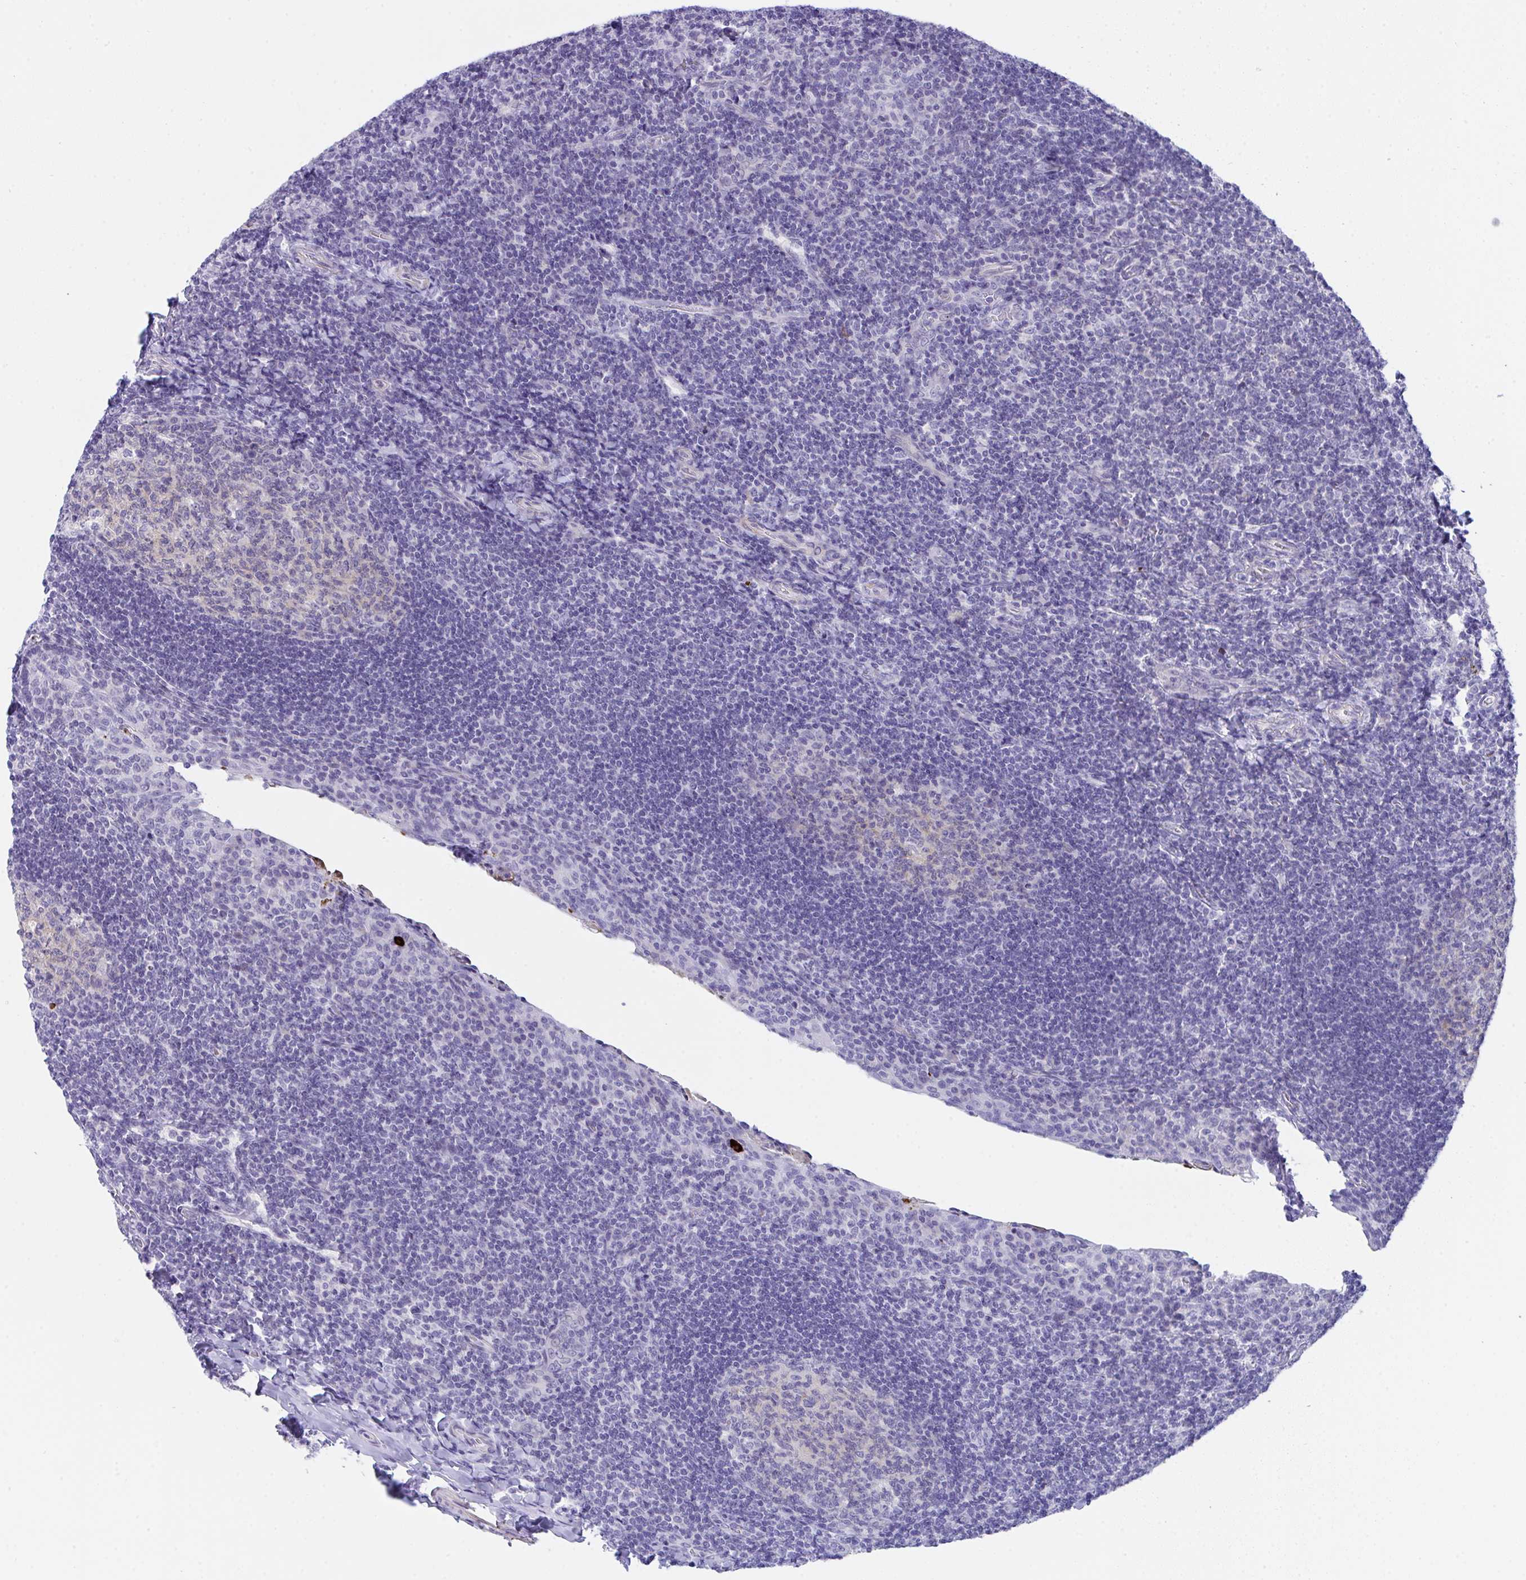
{"staining": {"intensity": "negative", "quantity": "none", "location": "none"}, "tissue": "tonsil", "cell_type": "Germinal center cells", "image_type": "normal", "snomed": [{"axis": "morphology", "description": "Normal tissue, NOS"}, {"axis": "topography", "description": "Tonsil"}], "caption": "The photomicrograph reveals no staining of germinal center cells in normal tonsil.", "gene": "KMT2E", "patient": {"sex": "male", "age": 17}}